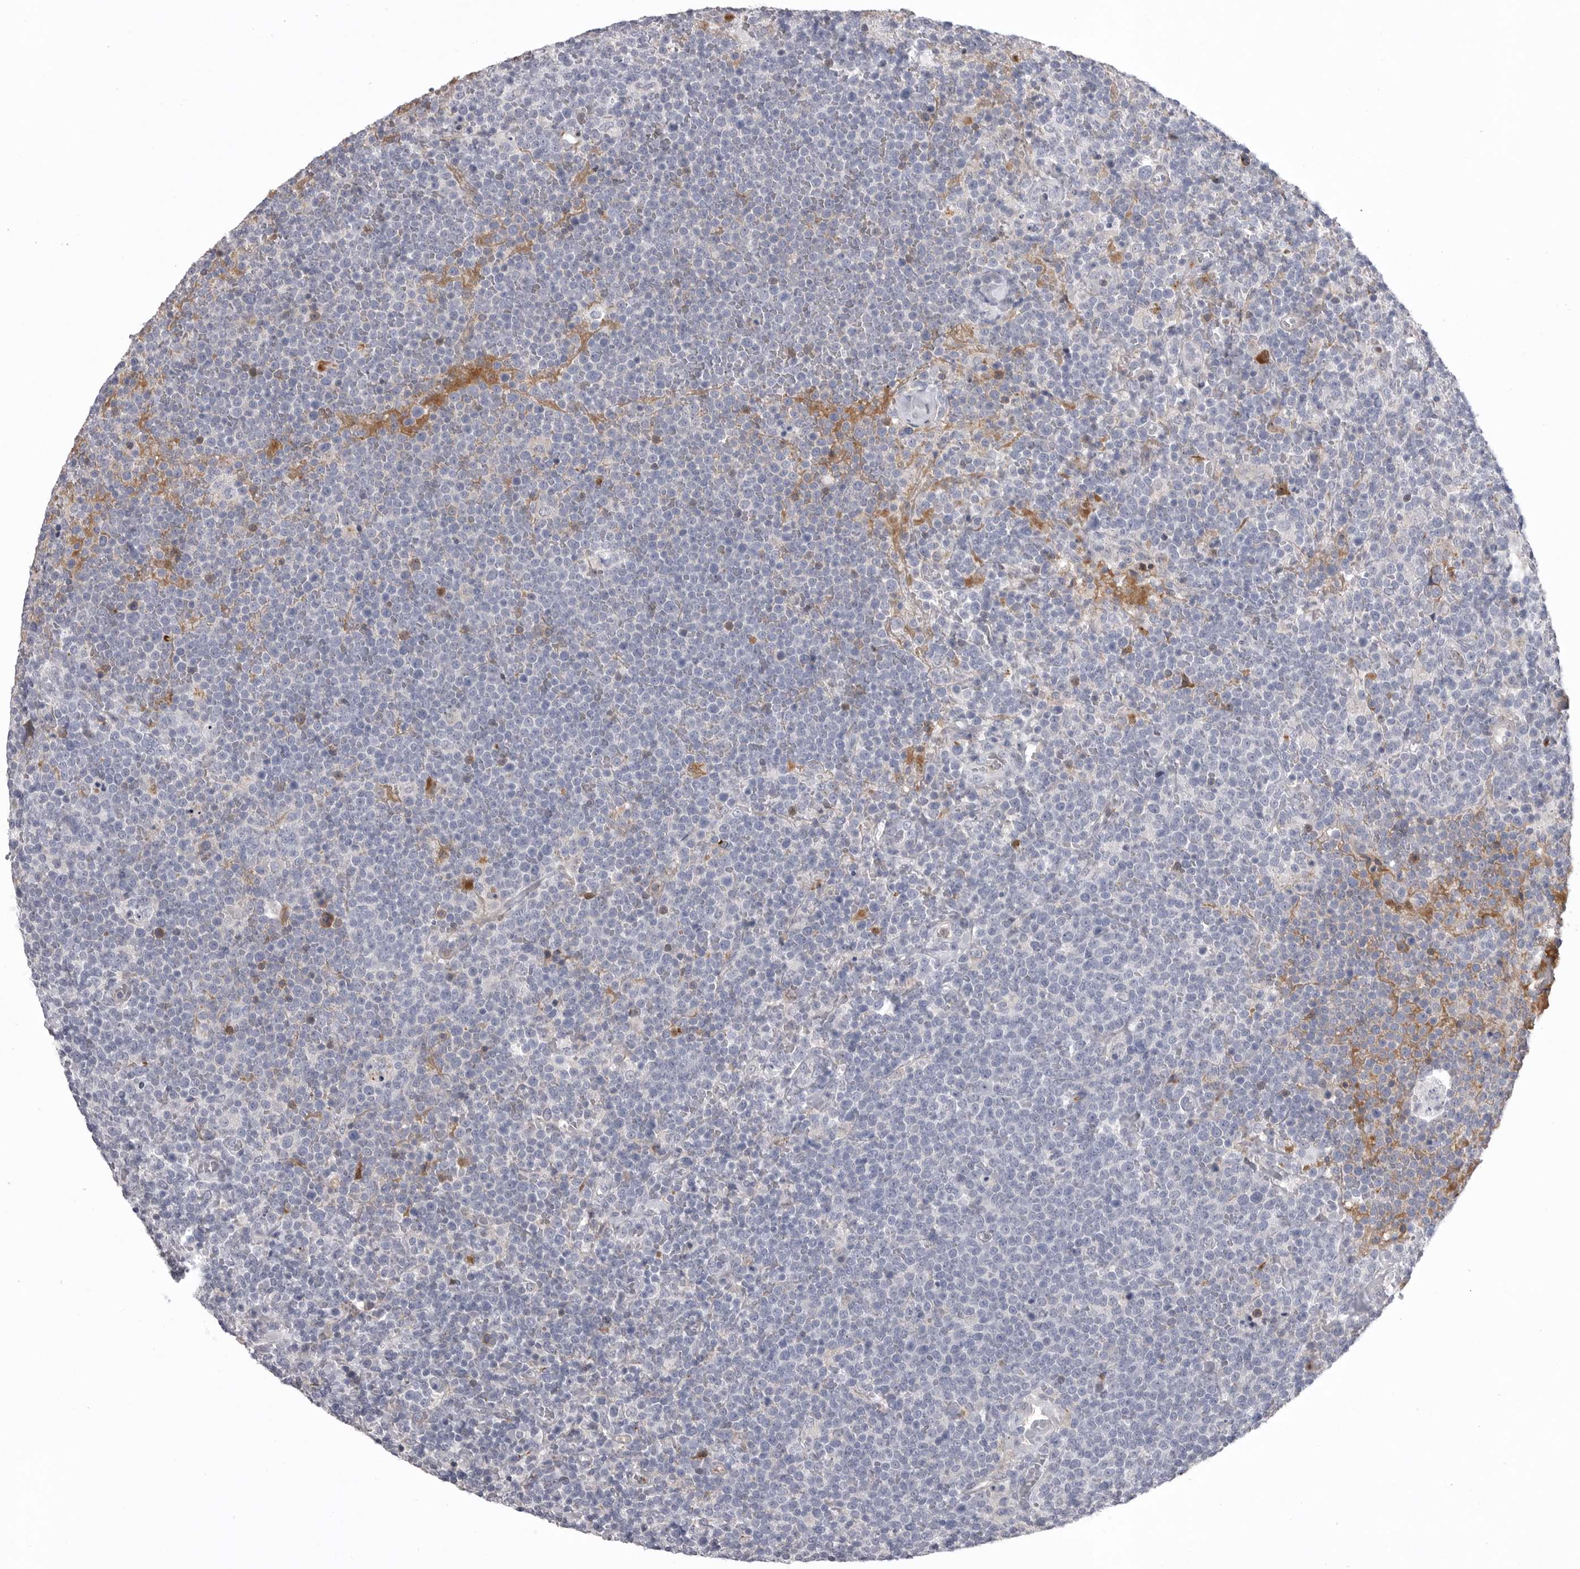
{"staining": {"intensity": "negative", "quantity": "none", "location": "none"}, "tissue": "lymphoma", "cell_type": "Tumor cells", "image_type": "cancer", "snomed": [{"axis": "morphology", "description": "Malignant lymphoma, non-Hodgkin's type, High grade"}, {"axis": "topography", "description": "Lymph node"}], "caption": "Immunohistochemical staining of human high-grade malignant lymphoma, non-Hodgkin's type demonstrates no significant staining in tumor cells. Nuclei are stained in blue.", "gene": "SERPING1", "patient": {"sex": "male", "age": 61}}